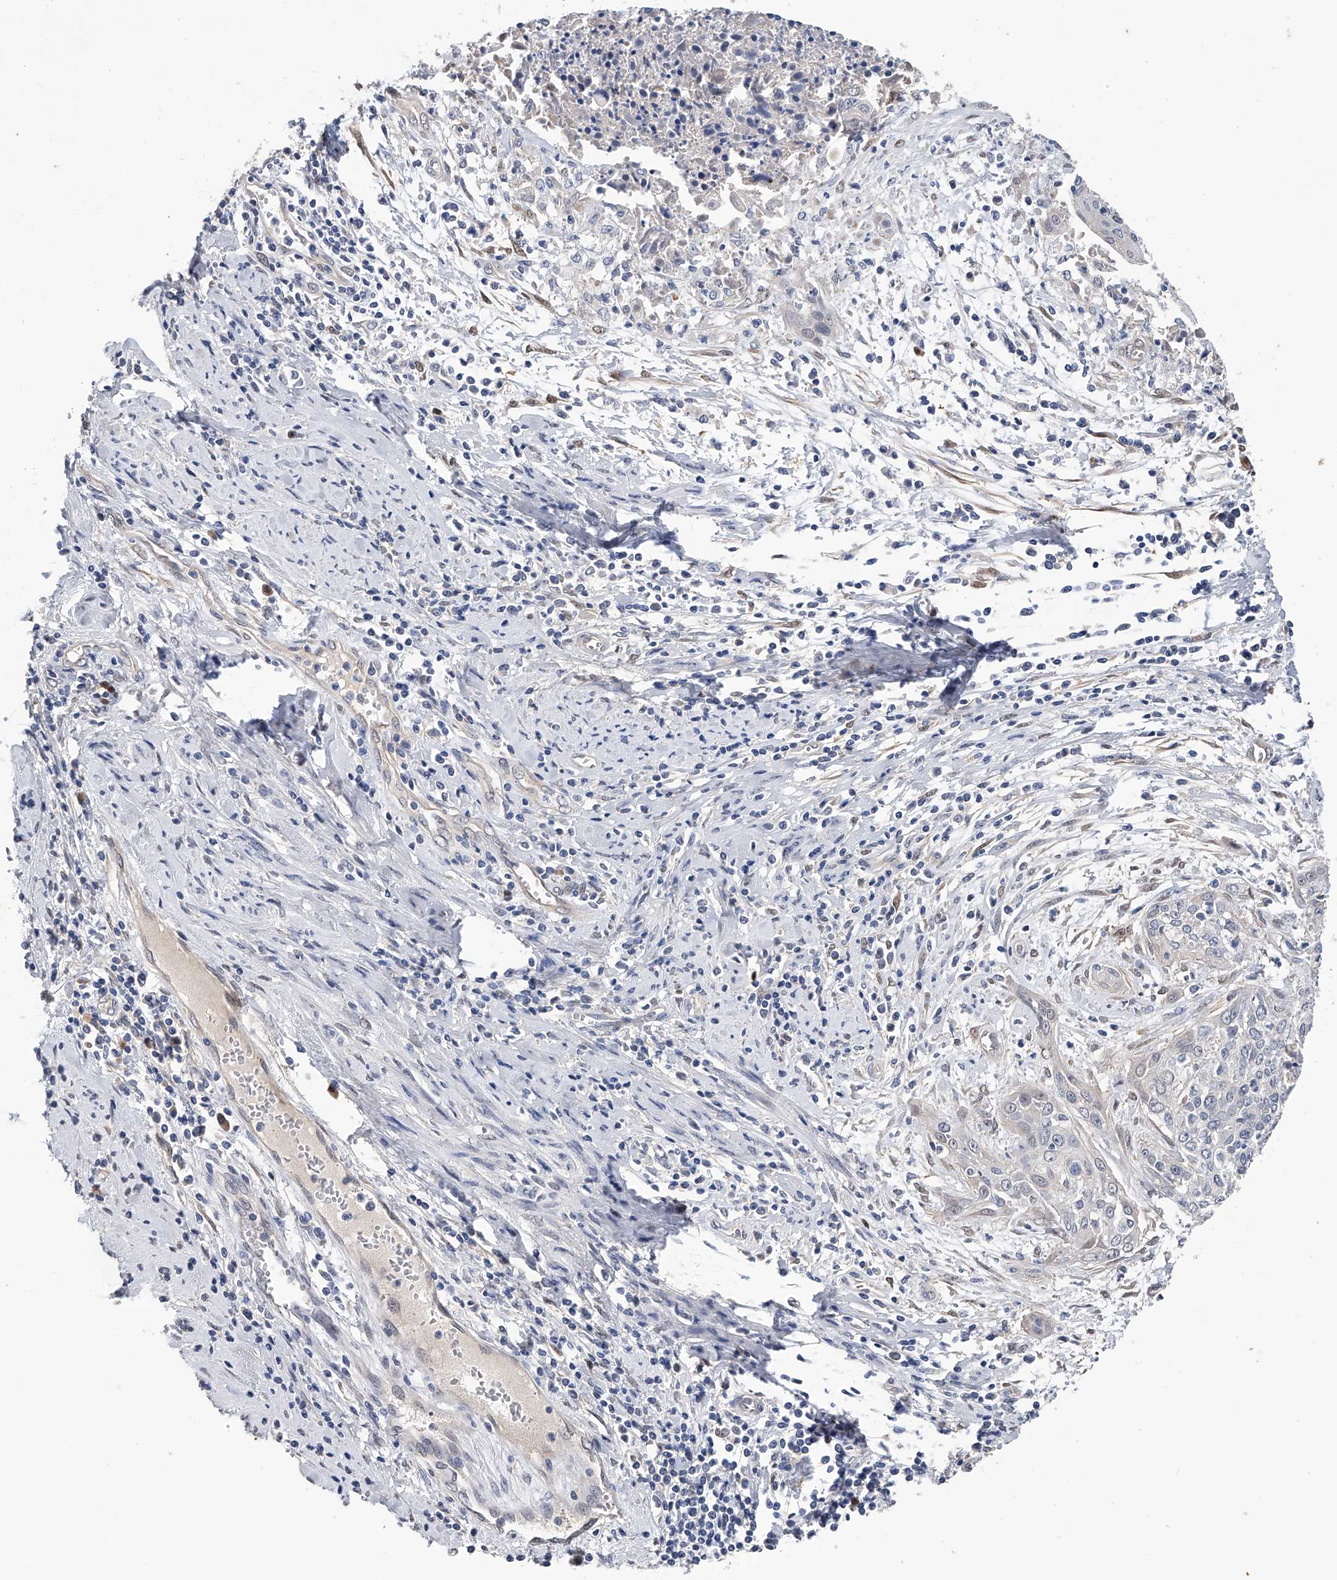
{"staining": {"intensity": "negative", "quantity": "none", "location": "none"}, "tissue": "cervical cancer", "cell_type": "Tumor cells", "image_type": "cancer", "snomed": [{"axis": "morphology", "description": "Squamous cell carcinoma, NOS"}, {"axis": "topography", "description": "Cervix"}], "caption": "IHC histopathology image of human cervical cancer stained for a protein (brown), which reveals no staining in tumor cells. (Stains: DAB IHC with hematoxylin counter stain, Microscopy: brightfield microscopy at high magnification).", "gene": "PGM3", "patient": {"sex": "female", "age": 55}}